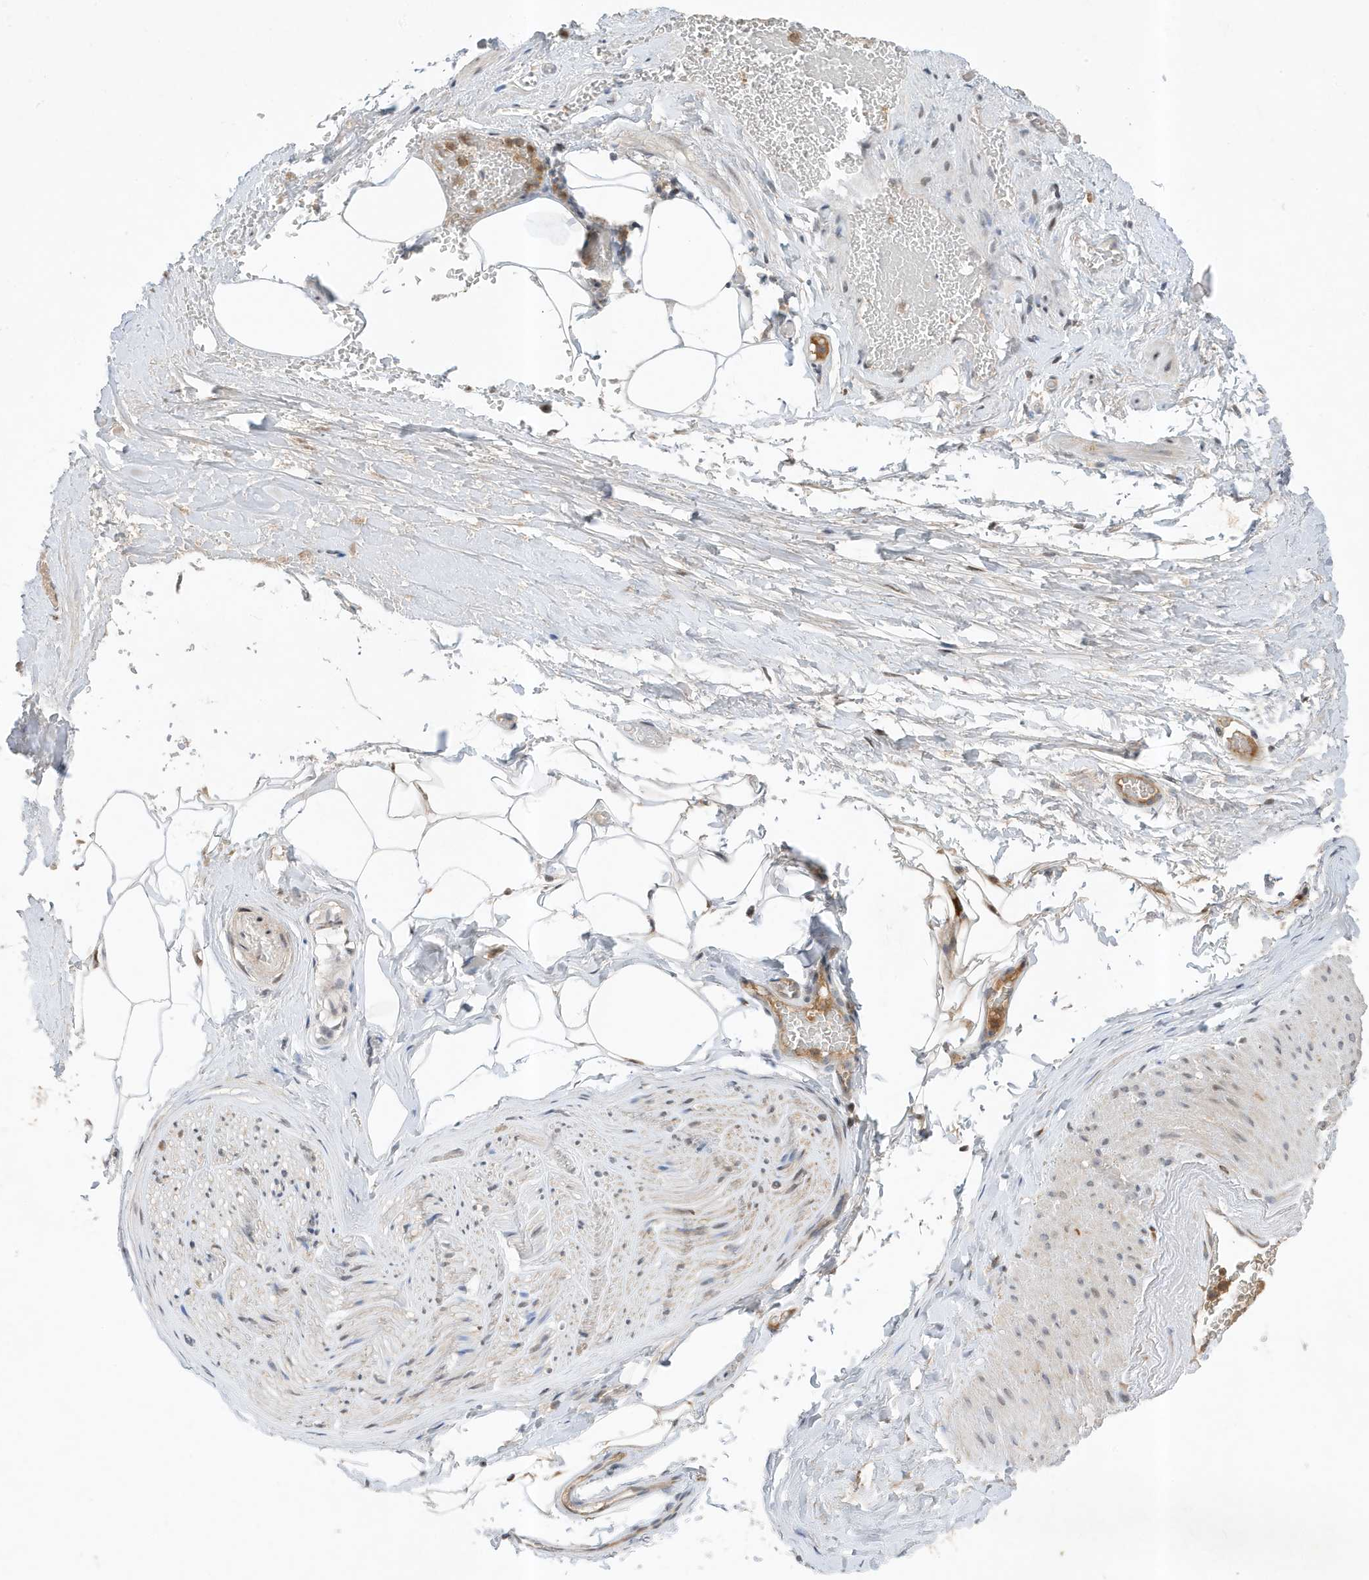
{"staining": {"intensity": "moderate", "quantity": ">75%", "location": "cytoplasmic/membranous,nuclear"}, "tissue": "adipose tissue", "cell_type": "Adipocytes", "image_type": "normal", "snomed": [{"axis": "morphology", "description": "Normal tissue, NOS"}, {"axis": "morphology", "description": "Adenocarcinoma, Low grade"}, {"axis": "topography", "description": "Prostate"}, {"axis": "topography", "description": "Peripheral nerve tissue"}], "caption": "A brown stain labels moderate cytoplasmic/membranous,nuclear positivity of a protein in adipocytes of unremarkable adipose tissue. The protein of interest is shown in brown color, while the nuclei are stained blue.", "gene": "MAST3", "patient": {"sex": "male", "age": 63}}